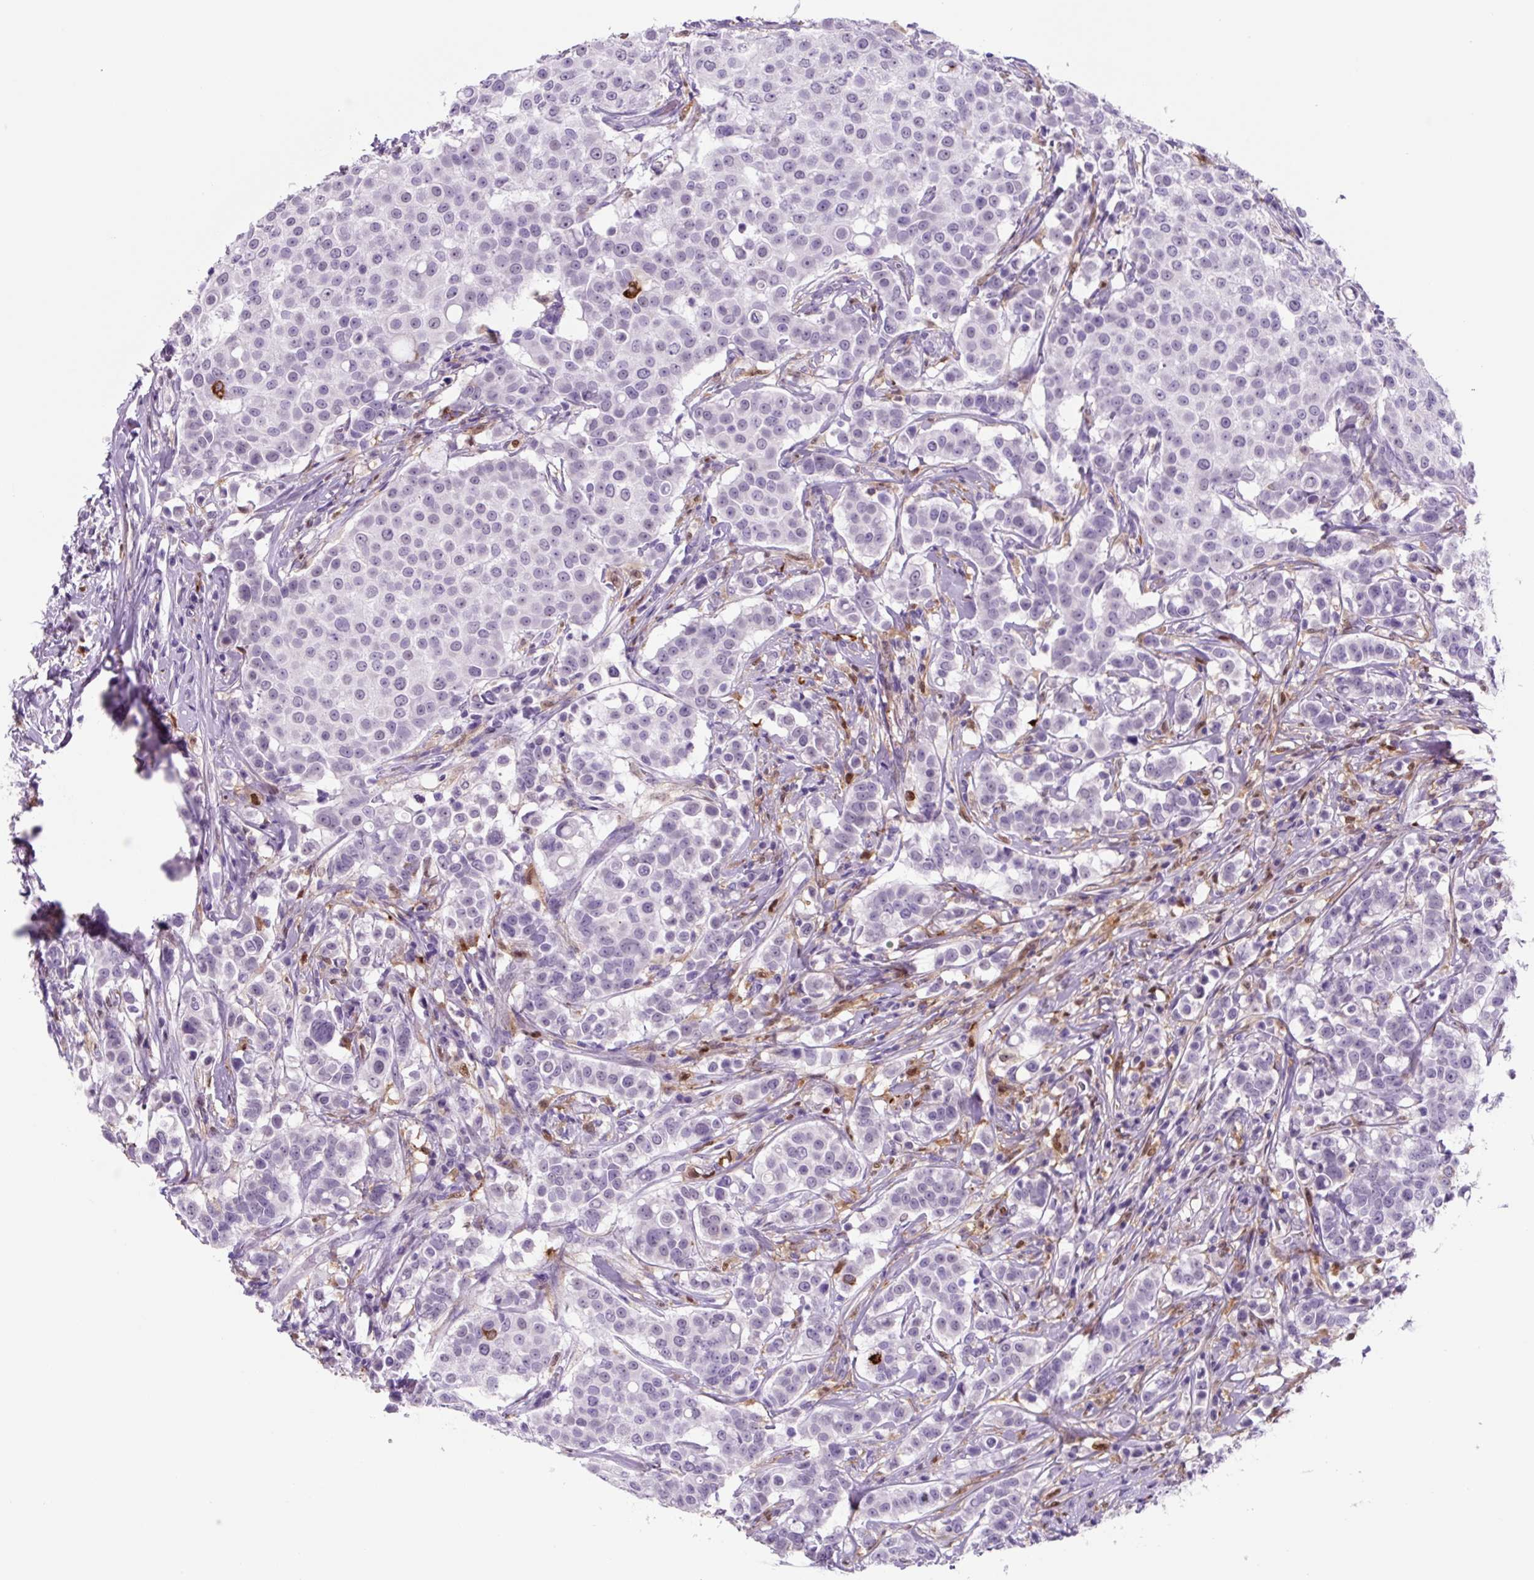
{"staining": {"intensity": "strong", "quantity": "<25%", "location": "cytoplasmic/membranous"}, "tissue": "breast cancer", "cell_type": "Tumor cells", "image_type": "cancer", "snomed": [{"axis": "morphology", "description": "Duct carcinoma"}, {"axis": "topography", "description": "Breast"}], "caption": "Brown immunohistochemical staining in breast cancer reveals strong cytoplasmic/membranous staining in approximately <25% of tumor cells.", "gene": "TNFRSF8", "patient": {"sex": "female", "age": 27}}